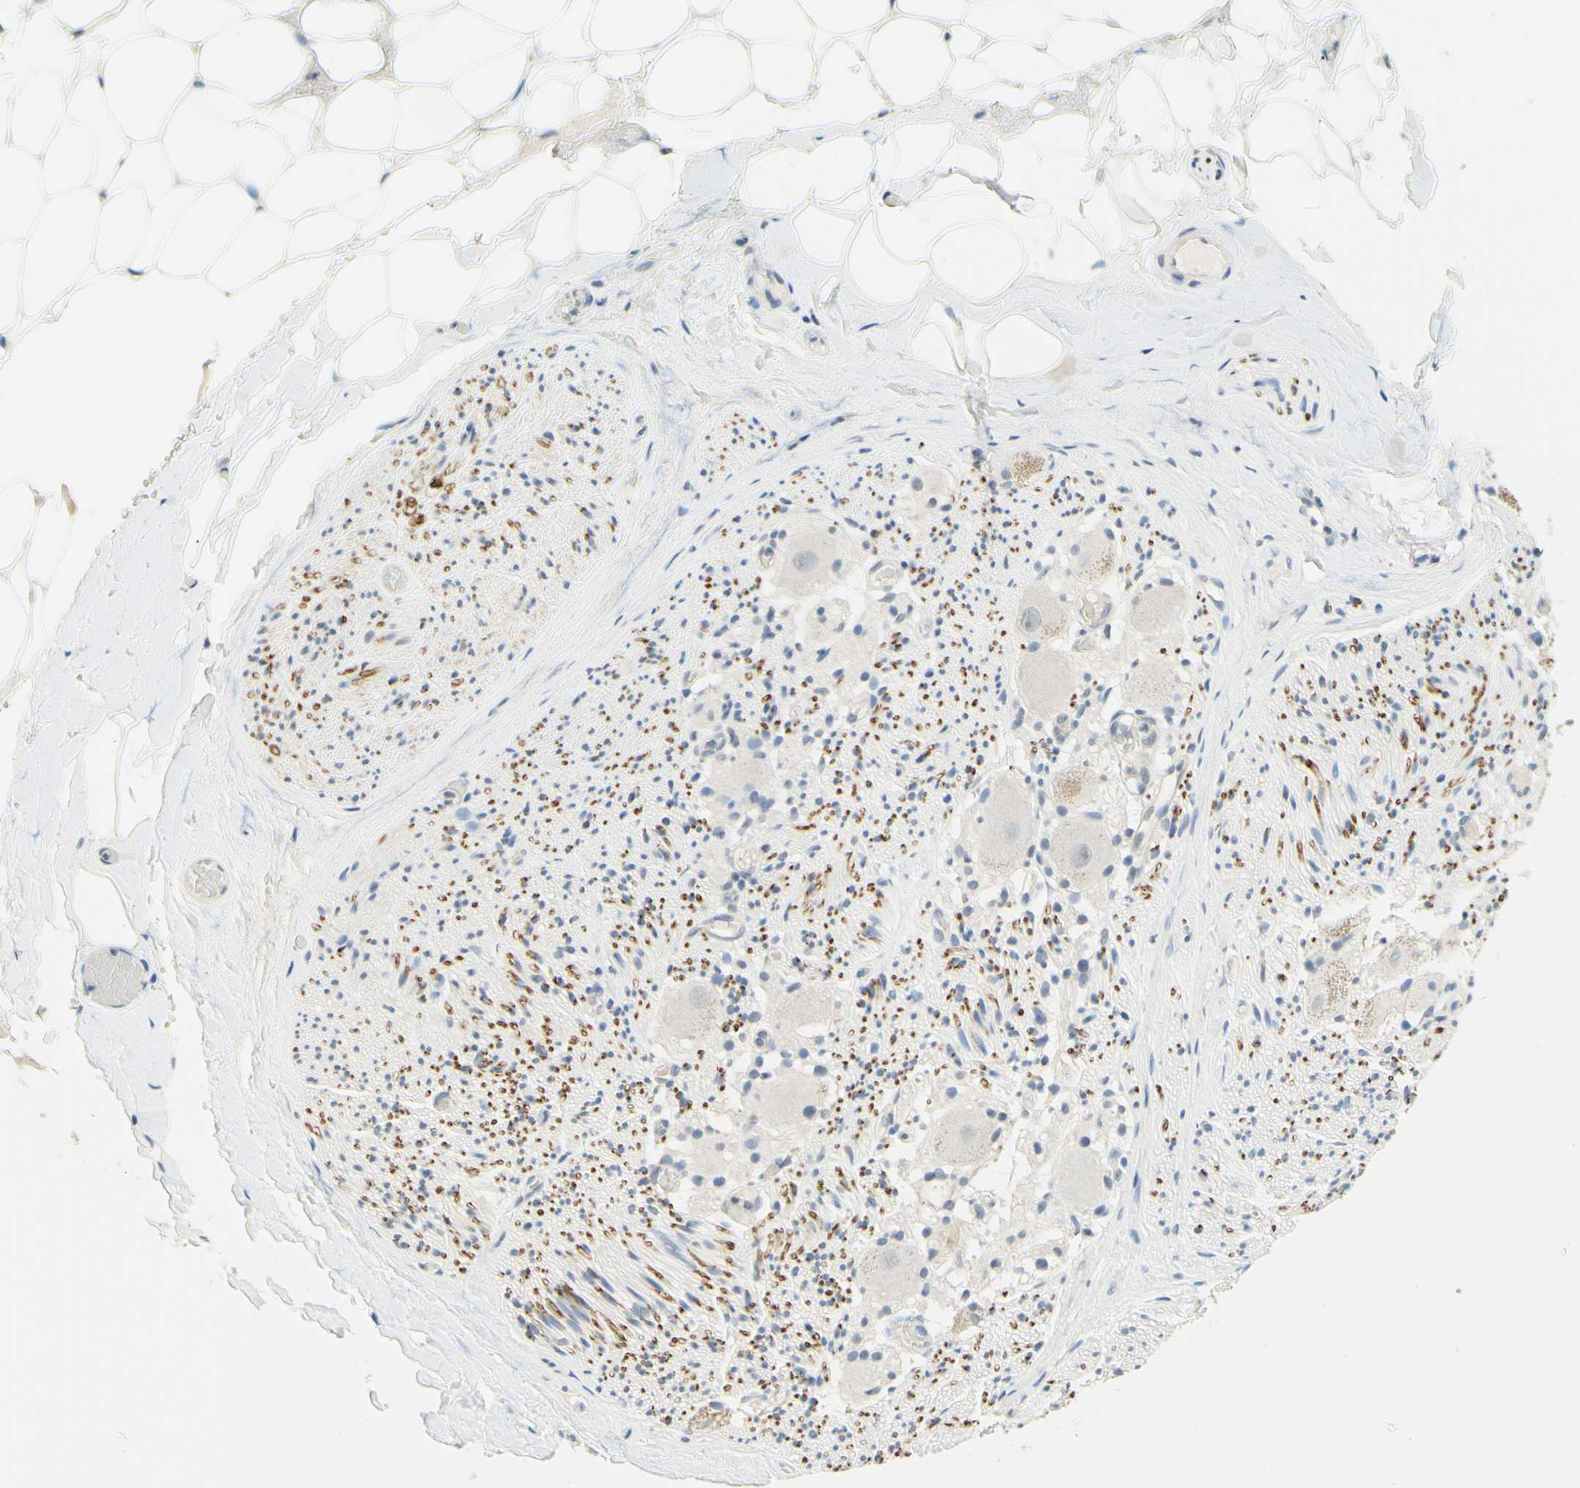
{"staining": {"intensity": "negative", "quantity": "none", "location": "none"}, "tissue": "adipose tissue", "cell_type": "Adipocytes", "image_type": "normal", "snomed": [{"axis": "morphology", "description": "Normal tissue, NOS"}, {"axis": "topography", "description": "Peripheral nerve tissue"}], "caption": "Protein analysis of normal adipose tissue exhibits no significant expression in adipocytes.", "gene": "MAG", "patient": {"sex": "male", "age": 70}}